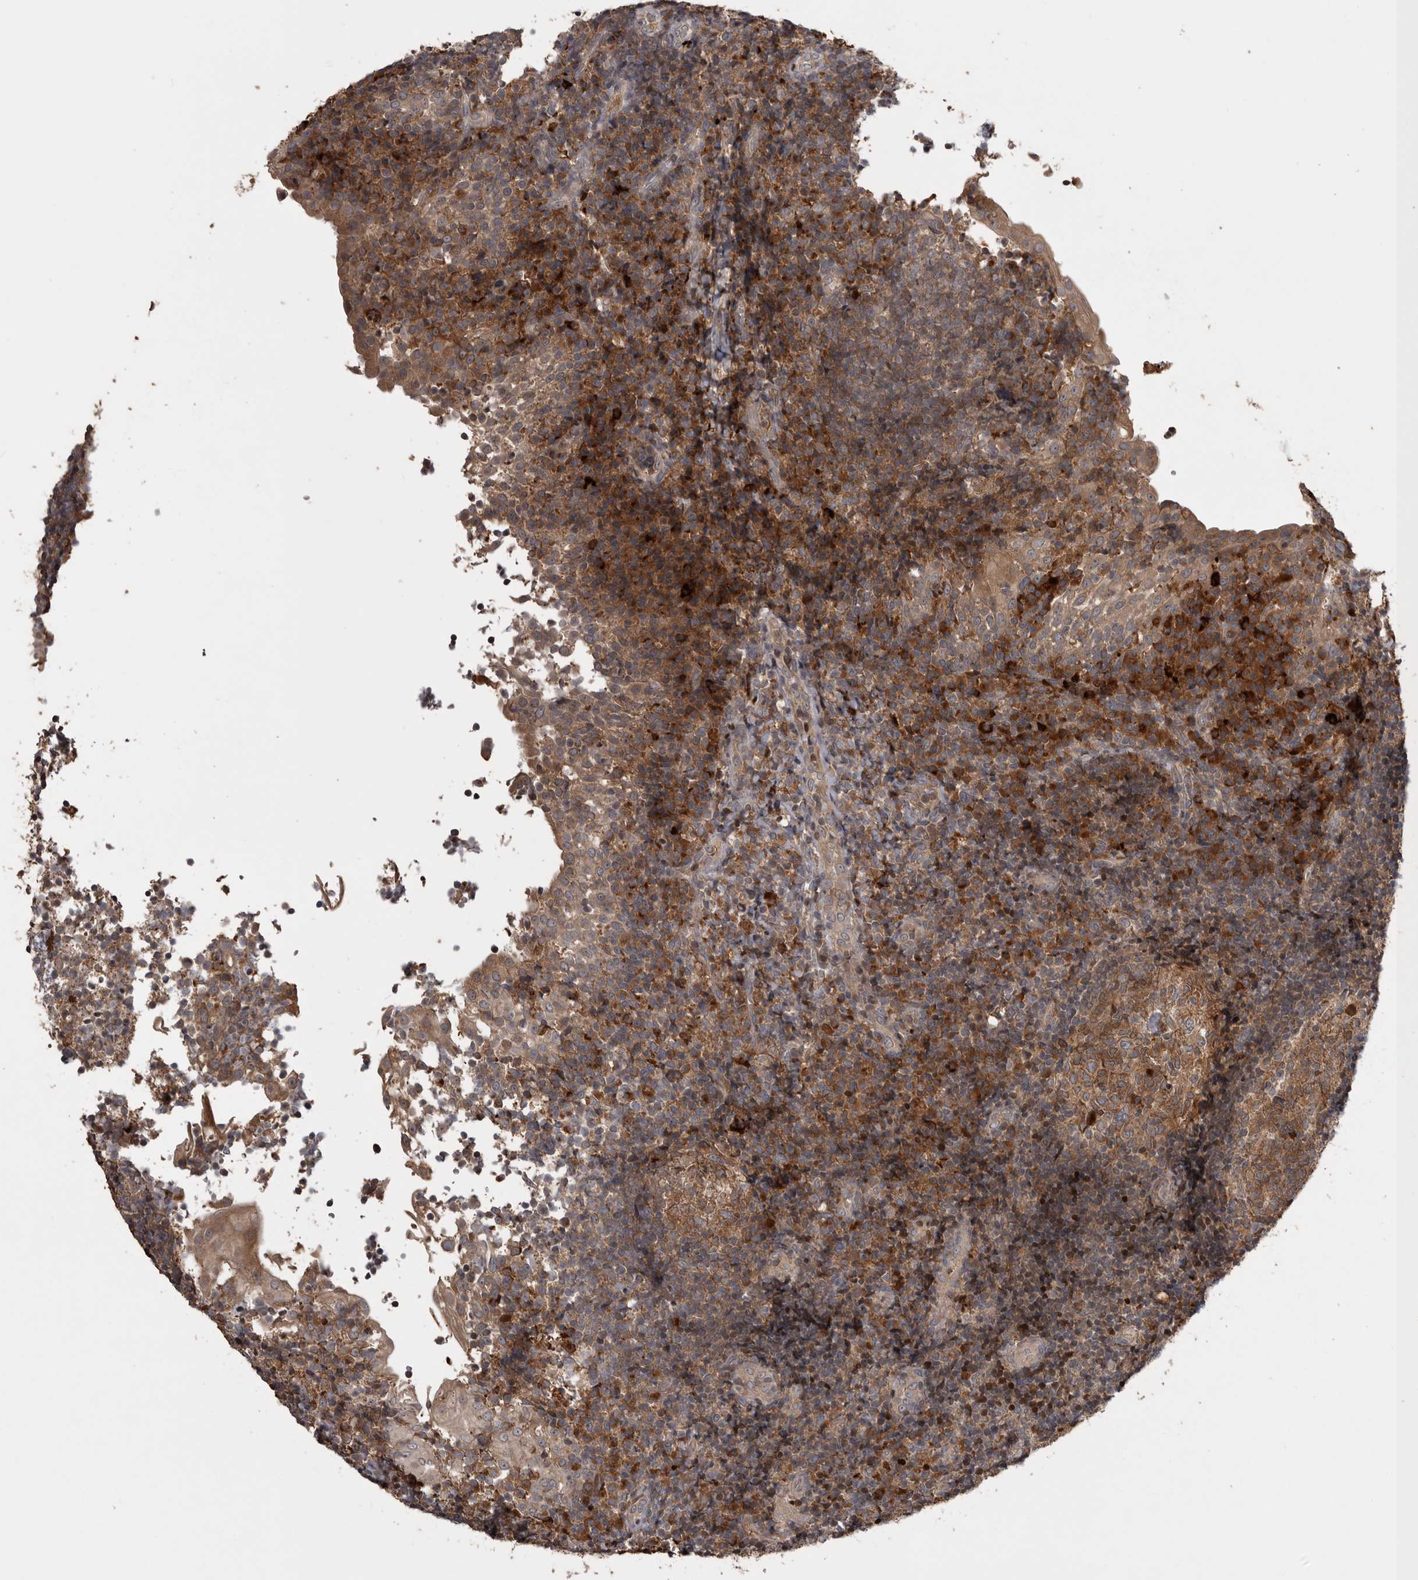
{"staining": {"intensity": "moderate", "quantity": ">75%", "location": "cytoplasmic/membranous"}, "tissue": "tonsil", "cell_type": "Germinal center cells", "image_type": "normal", "snomed": [{"axis": "morphology", "description": "Normal tissue, NOS"}, {"axis": "topography", "description": "Tonsil"}], "caption": "Immunohistochemical staining of unremarkable human tonsil shows >75% levels of moderate cytoplasmic/membranous protein expression in approximately >75% of germinal center cells.", "gene": "RAB3GAP2", "patient": {"sex": "female", "age": 40}}